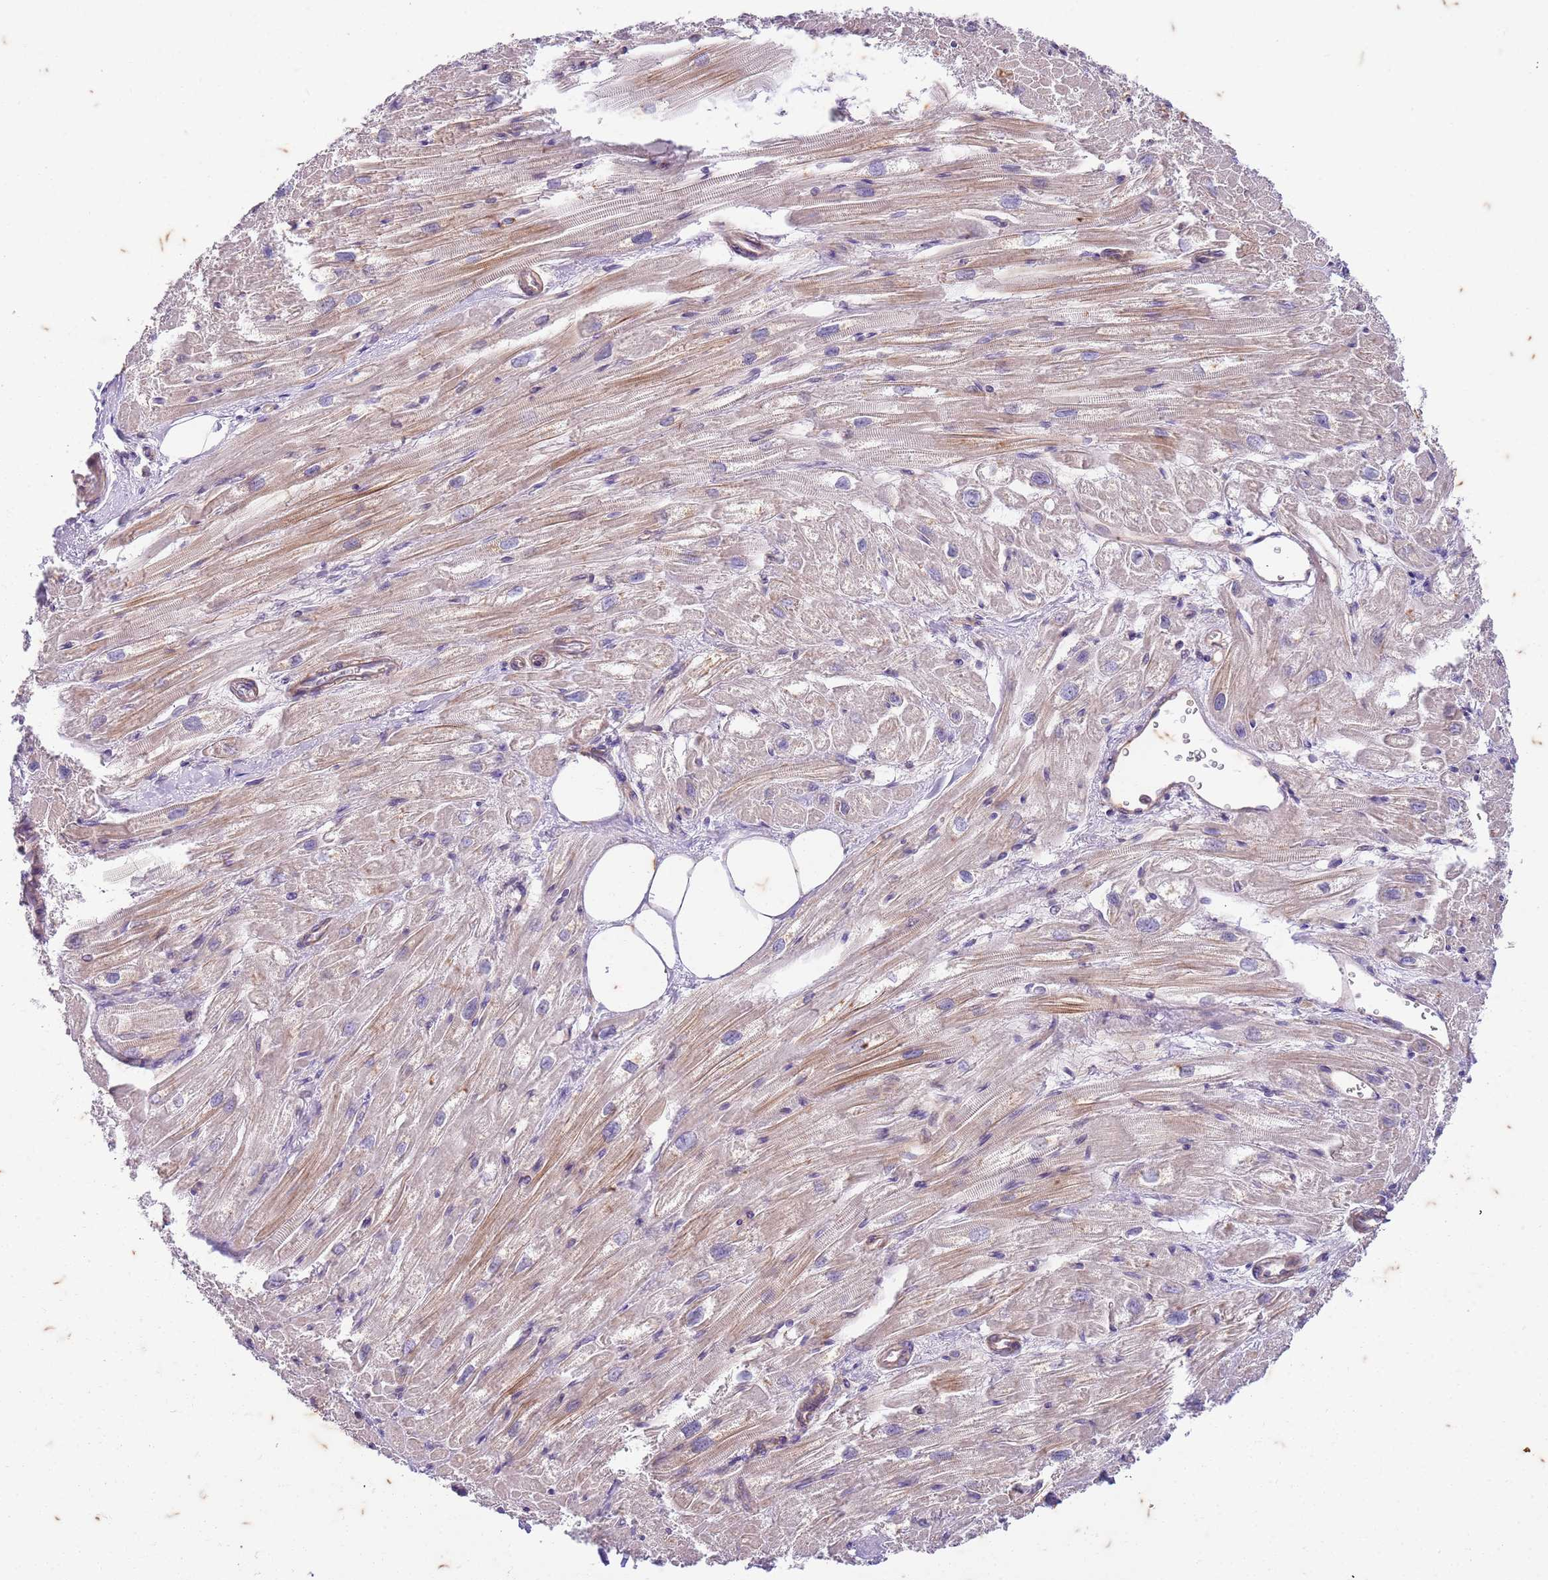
{"staining": {"intensity": "moderate", "quantity": "25%-75%", "location": "cytoplasmic/membranous"}, "tissue": "heart muscle", "cell_type": "Cardiomyocytes", "image_type": "normal", "snomed": [{"axis": "morphology", "description": "Normal tissue, NOS"}, {"axis": "topography", "description": "Heart"}], "caption": "High-magnification brightfield microscopy of unremarkable heart muscle stained with DAB (brown) and counterstained with hematoxylin (blue). cardiomyocytes exhibit moderate cytoplasmic/membranous staining is seen in about25%-75% of cells.", "gene": "RAPGEF3", "patient": {"sex": "male", "age": 50}}